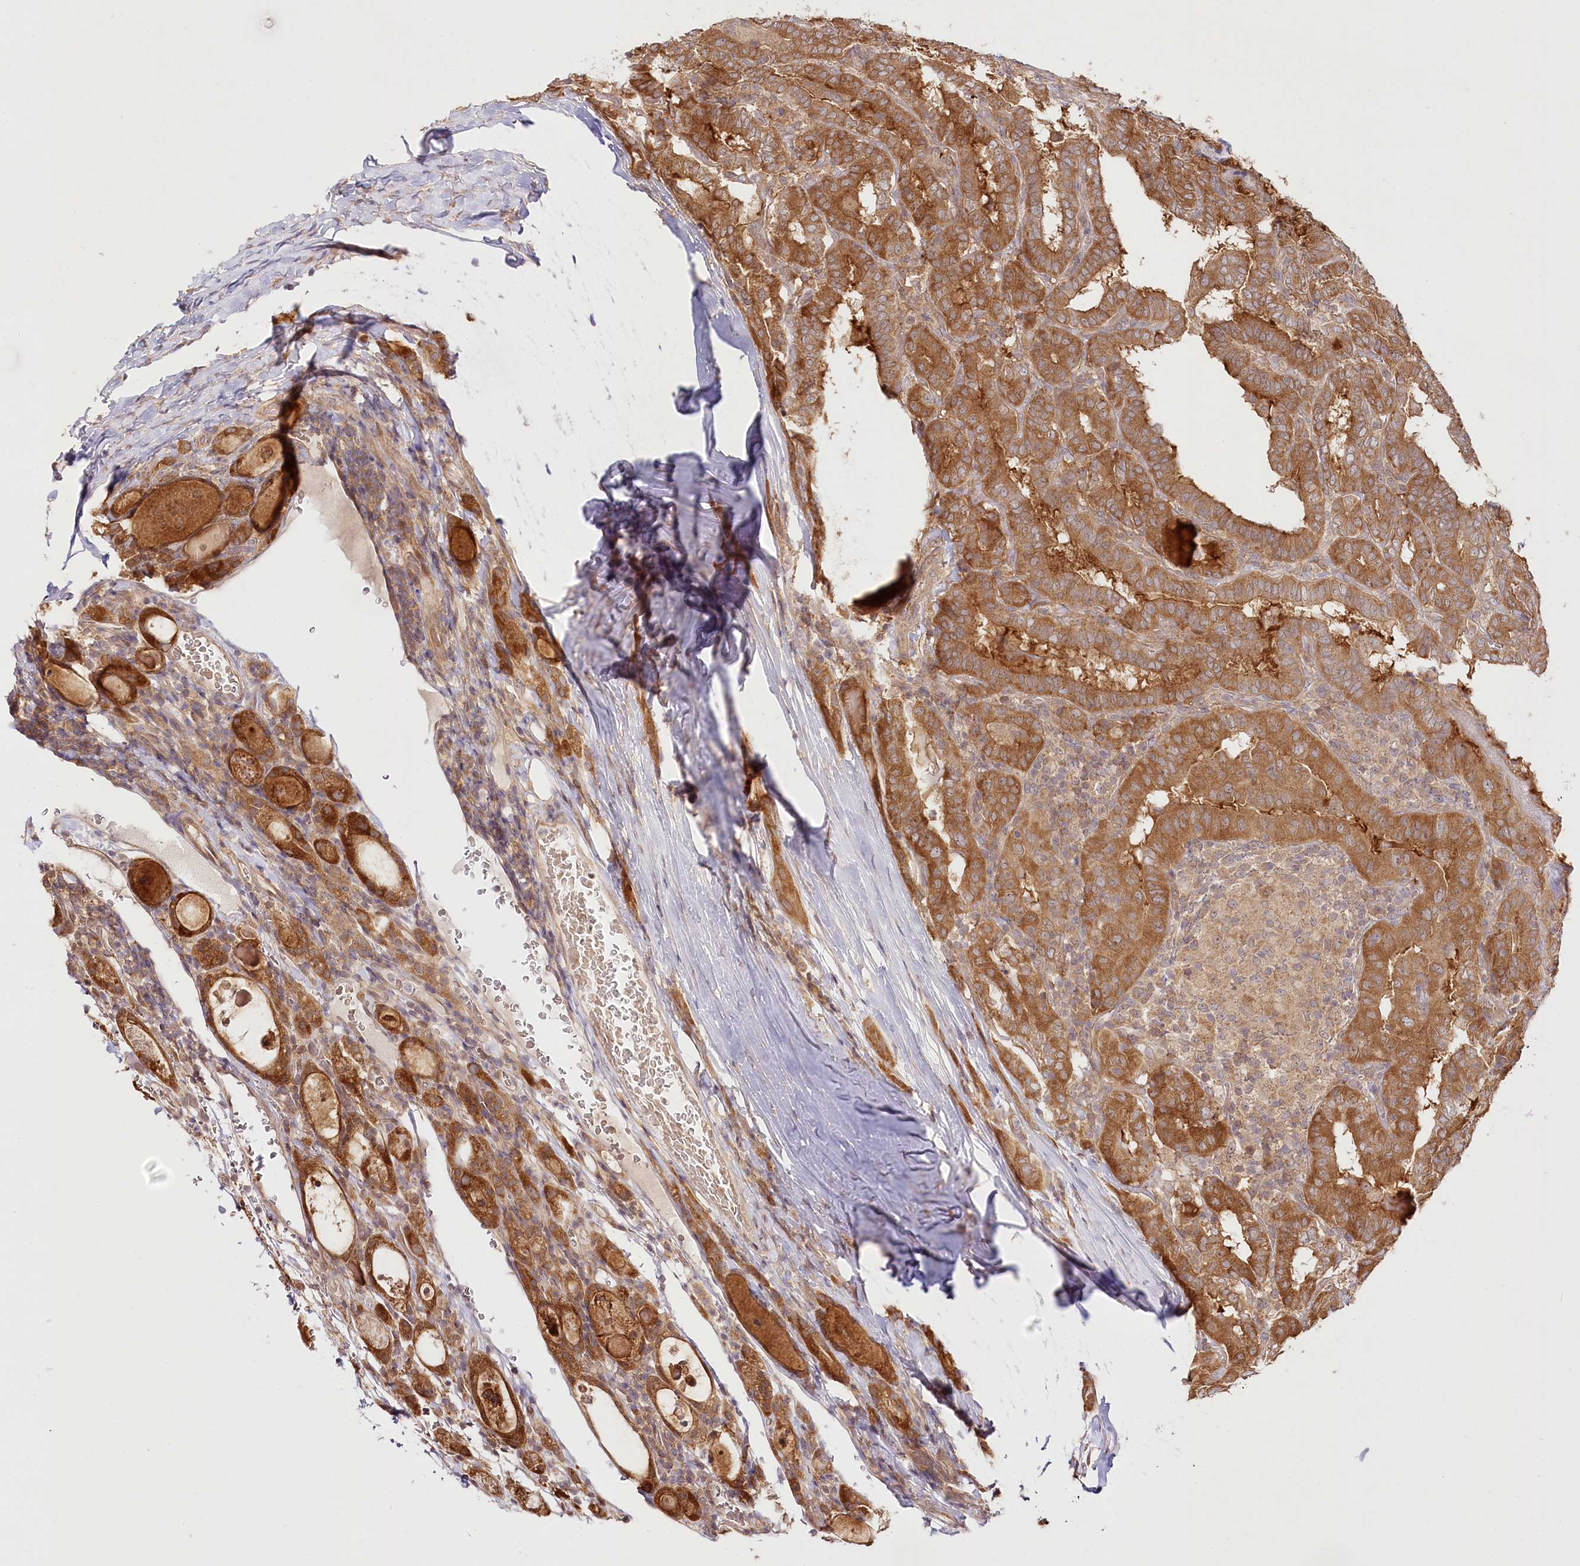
{"staining": {"intensity": "strong", "quantity": ">75%", "location": "cytoplasmic/membranous"}, "tissue": "thyroid cancer", "cell_type": "Tumor cells", "image_type": "cancer", "snomed": [{"axis": "morphology", "description": "Papillary adenocarcinoma, NOS"}, {"axis": "topography", "description": "Thyroid gland"}], "caption": "A high amount of strong cytoplasmic/membranous positivity is appreciated in about >75% of tumor cells in thyroid papillary adenocarcinoma tissue.", "gene": "INPP4B", "patient": {"sex": "female", "age": 72}}